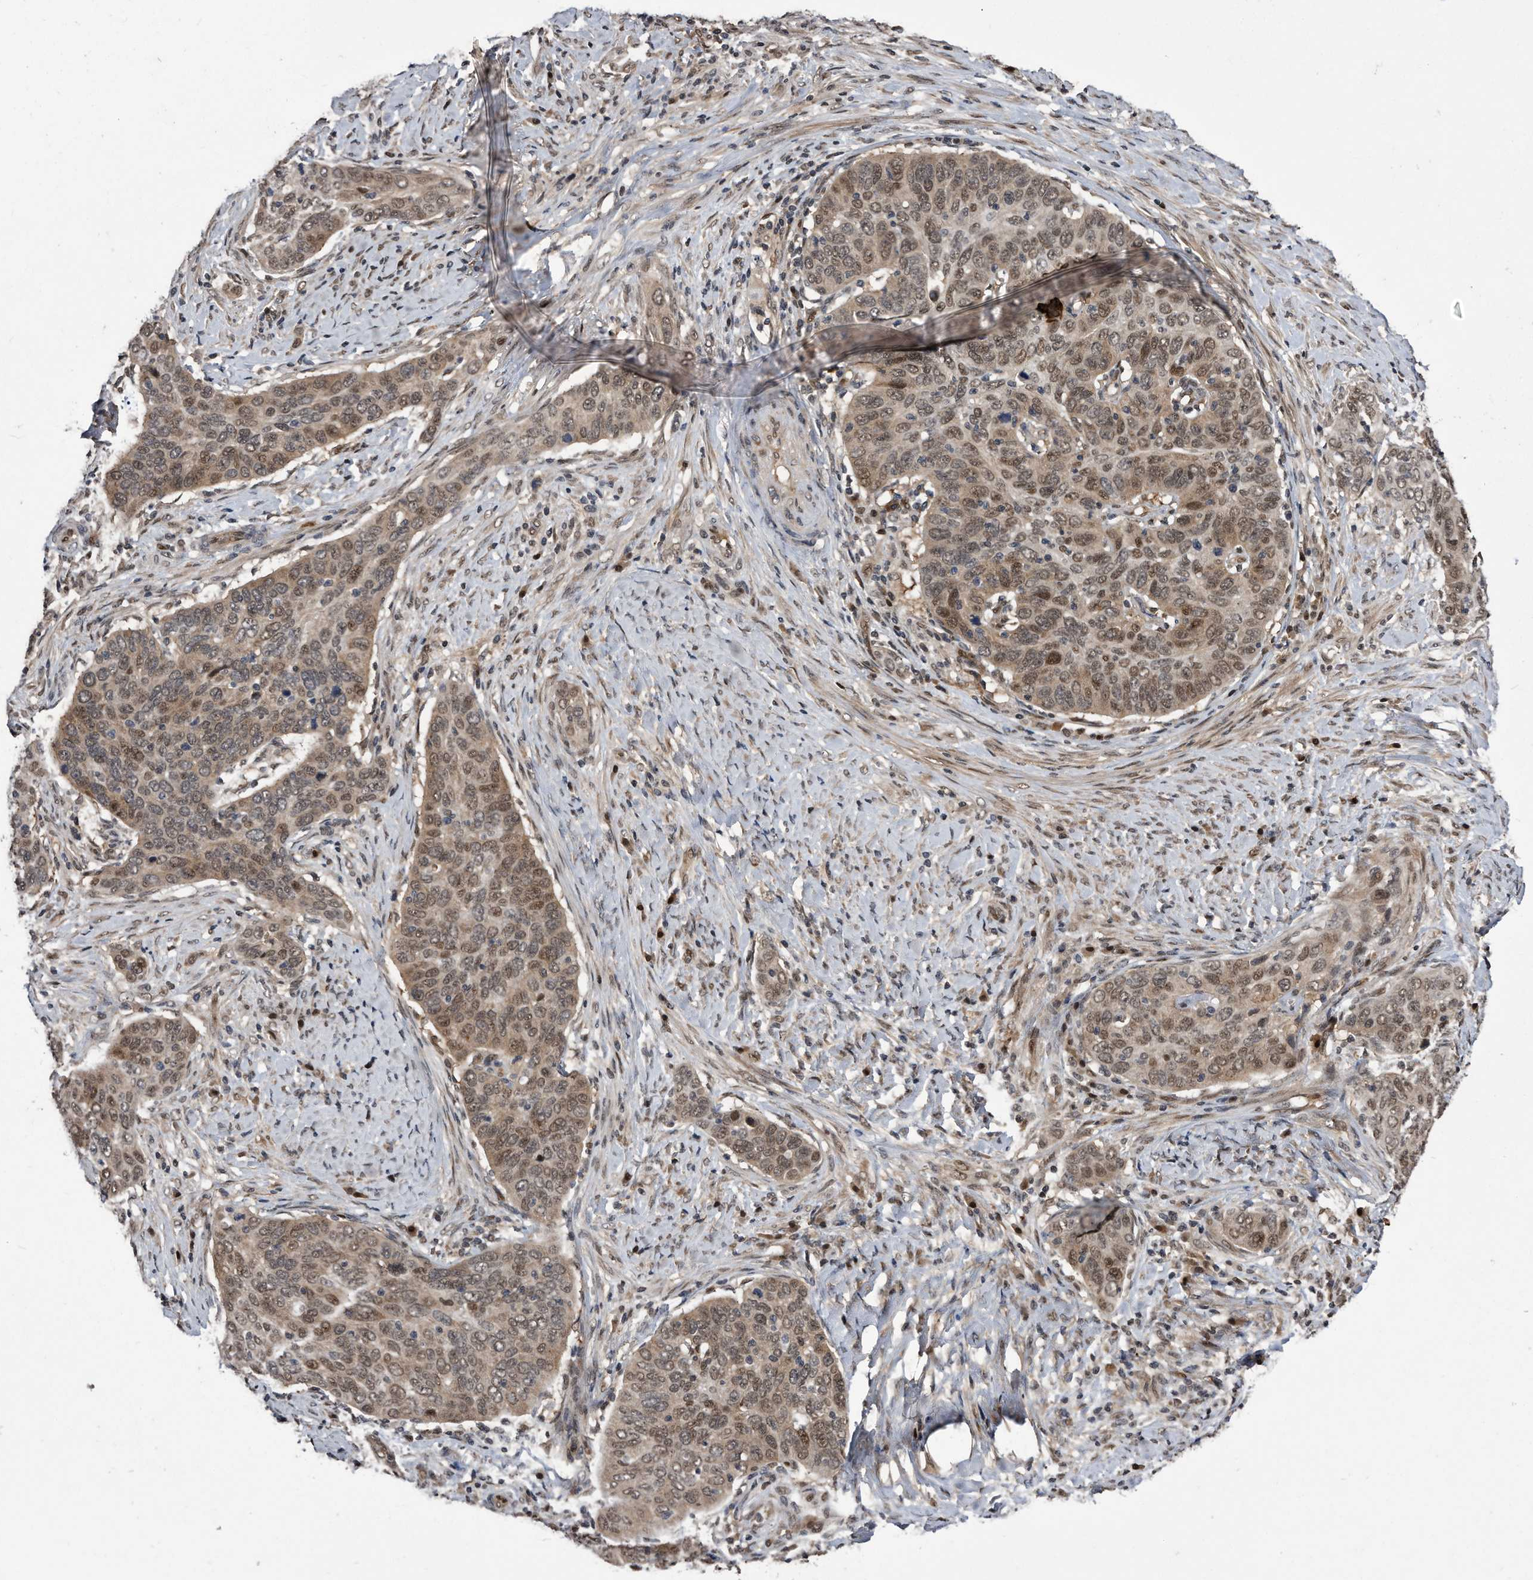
{"staining": {"intensity": "moderate", "quantity": ">75%", "location": "cytoplasmic/membranous,nuclear"}, "tissue": "cervical cancer", "cell_type": "Tumor cells", "image_type": "cancer", "snomed": [{"axis": "morphology", "description": "Squamous cell carcinoma, NOS"}, {"axis": "topography", "description": "Cervix"}], "caption": "Tumor cells display medium levels of moderate cytoplasmic/membranous and nuclear positivity in about >75% of cells in cervical cancer (squamous cell carcinoma).", "gene": "RAD23B", "patient": {"sex": "female", "age": 60}}